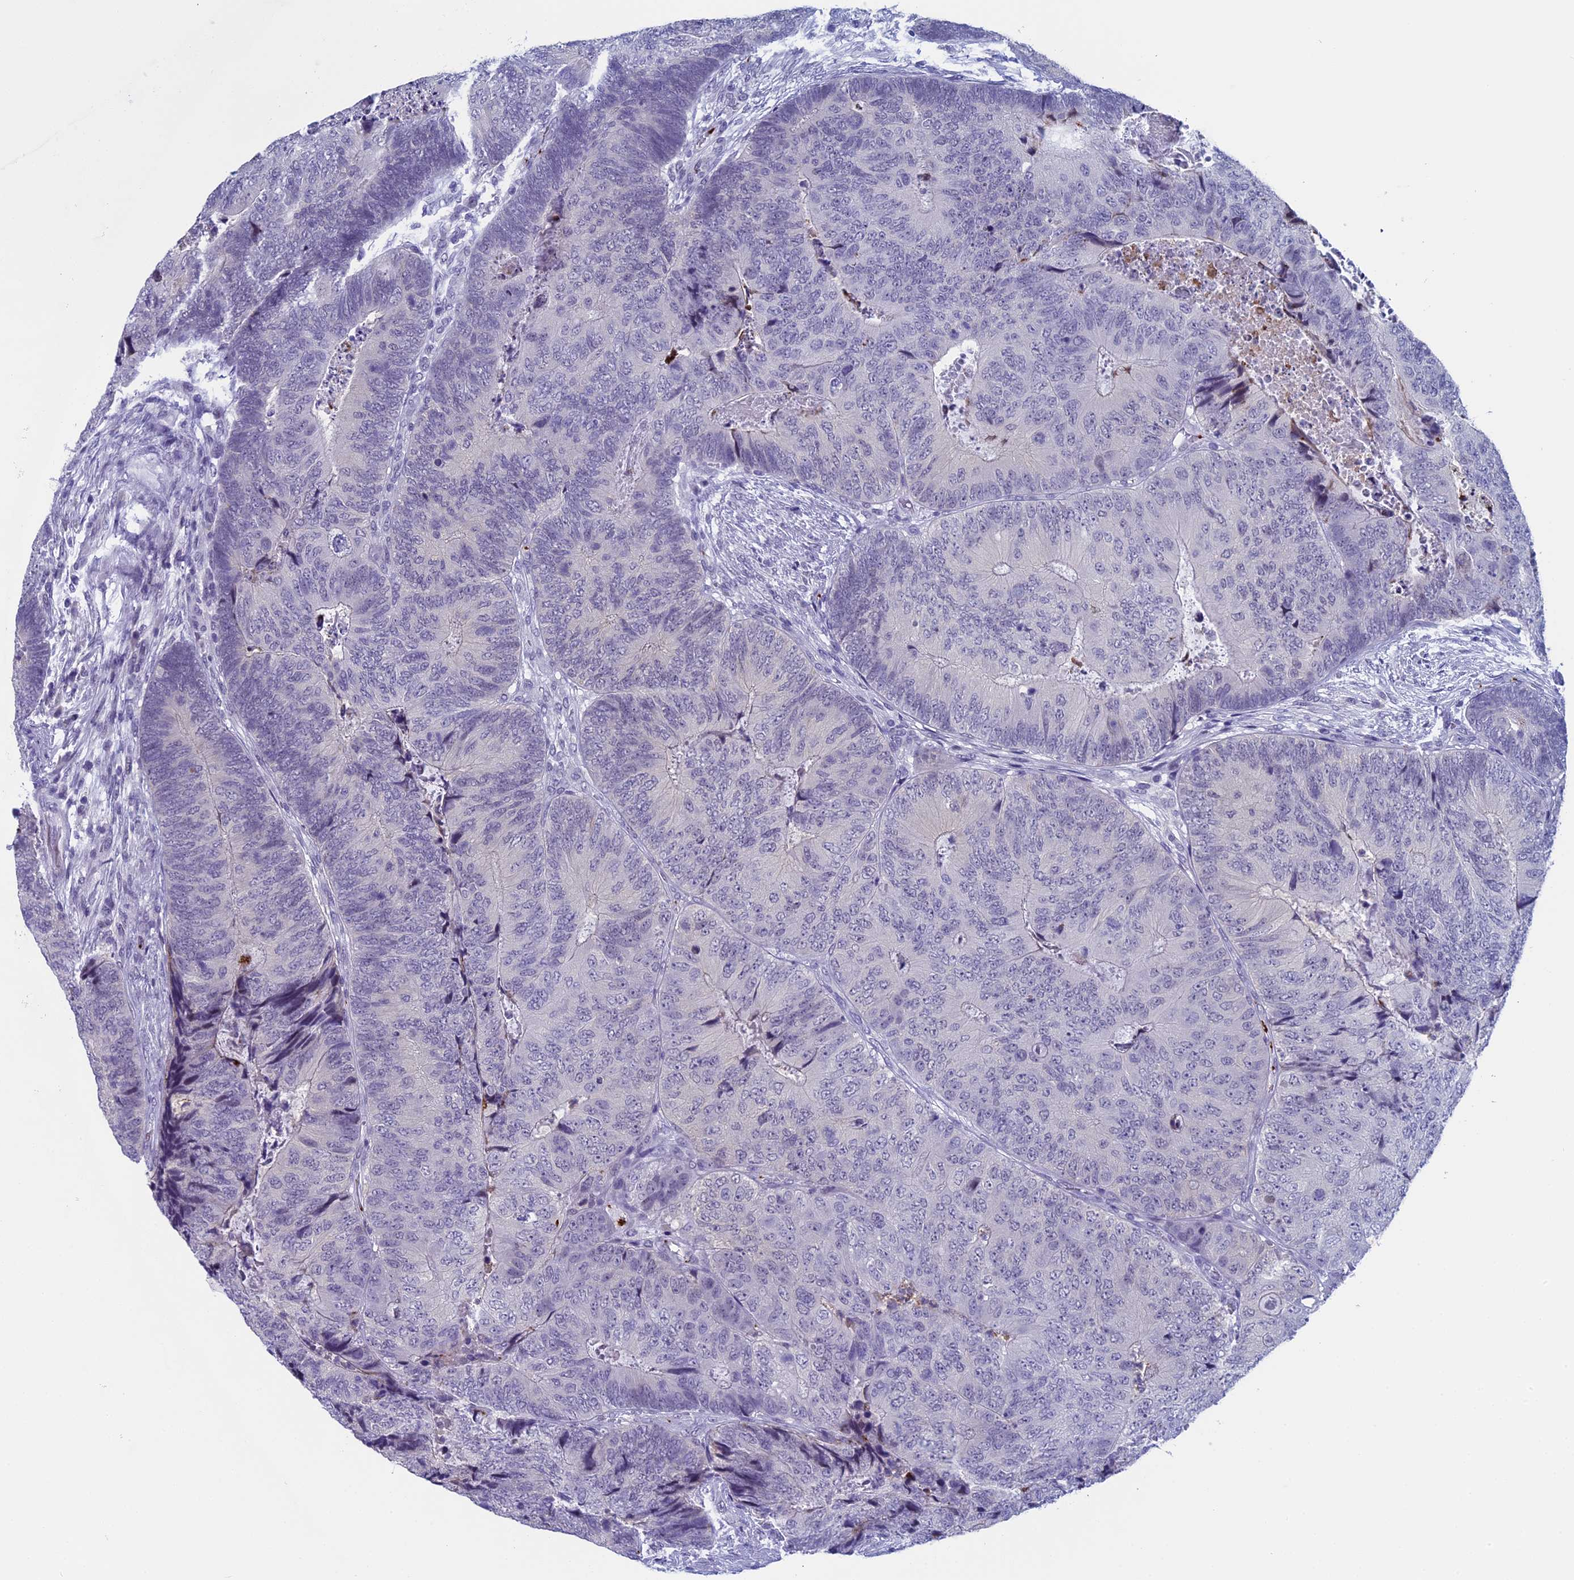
{"staining": {"intensity": "negative", "quantity": "none", "location": "none"}, "tissue": "colorectal cancer", "cell_type": "Tumor cells", "image_type": "cancer", "snomed": [{"axis": "morphology", "description": "Adenocarcinoma, NOS"}, {"axis": "topography", "description": "Colon"}], "caption": "Immunohistochemistry histopathology image of neoplastic tissue: human colorectal cancer stained with DAB (3,3'-diaminobenzidine) exhibits no significant protein positivity in tumor cells.", "gene": "AIFM2", "patient": {"sex": "female", "age": 67}}